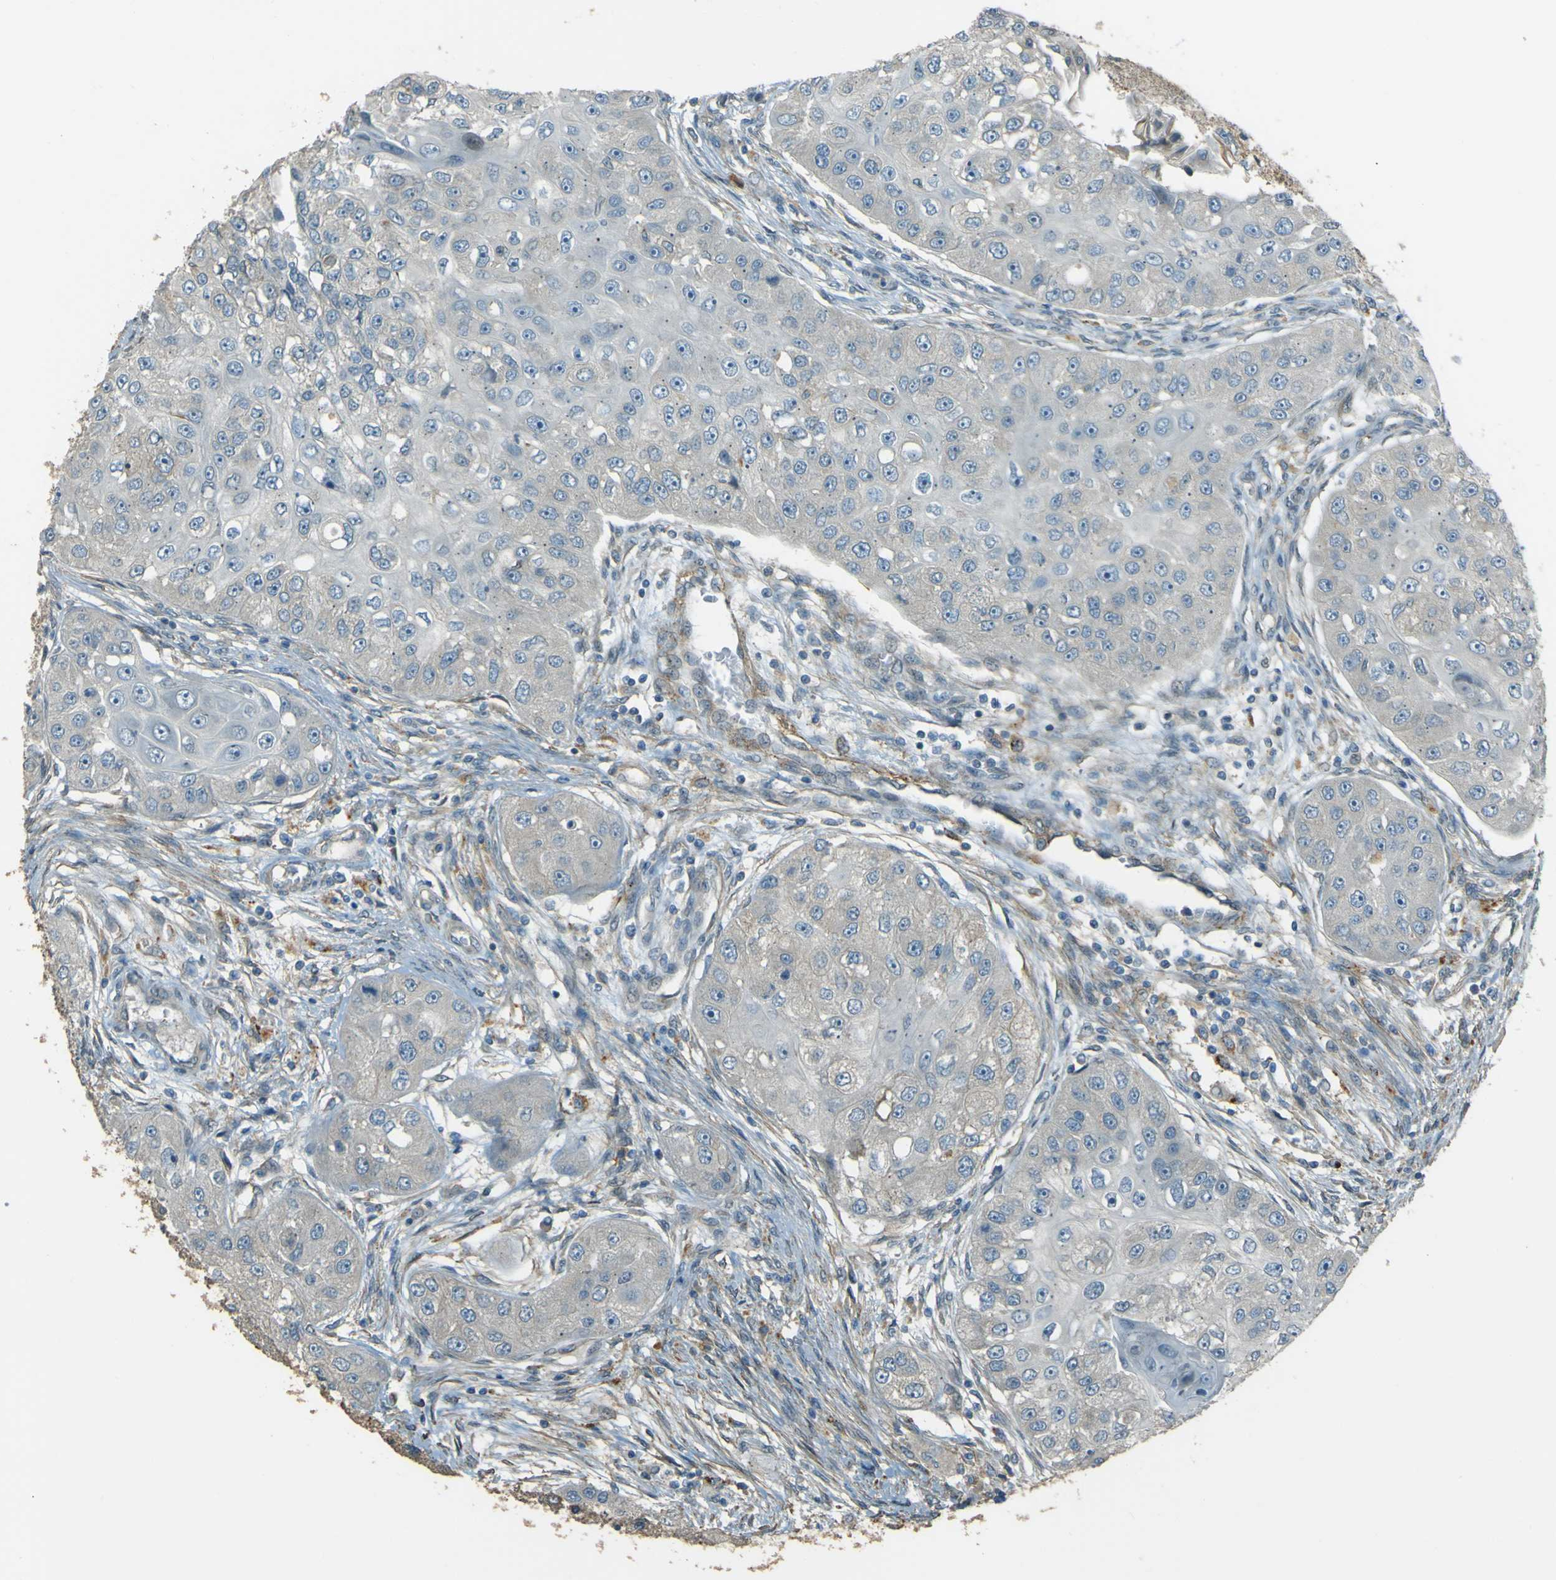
{"staining": {"intensity": "negative", "quantity": "none", "location": "none"}, "tissue": "head and neck cancer", "cell_type": "Tumor cells", "image_type": "cancer", "snomed": [{"axis": "morphology", "description": "Normal tissue, NOS"}, {"axis": "morphology", "description": "Squamous cell carcinoma, NOS"}, {"axis": "topography", "description": "Skeletal muscle"}, {"axis": "topography", "description": "Head-Neck"}], "caption": "Histopathology image shows no protein positivity in tumor cells of head and neck cancer (squamous cell carcinoma) tissue. The staining is performed using DAB brown chromogen with nuclei counter-stained in using hematoxylin.", "gene": "NEXN", "patient": {"sex": "male", "age": 51}}